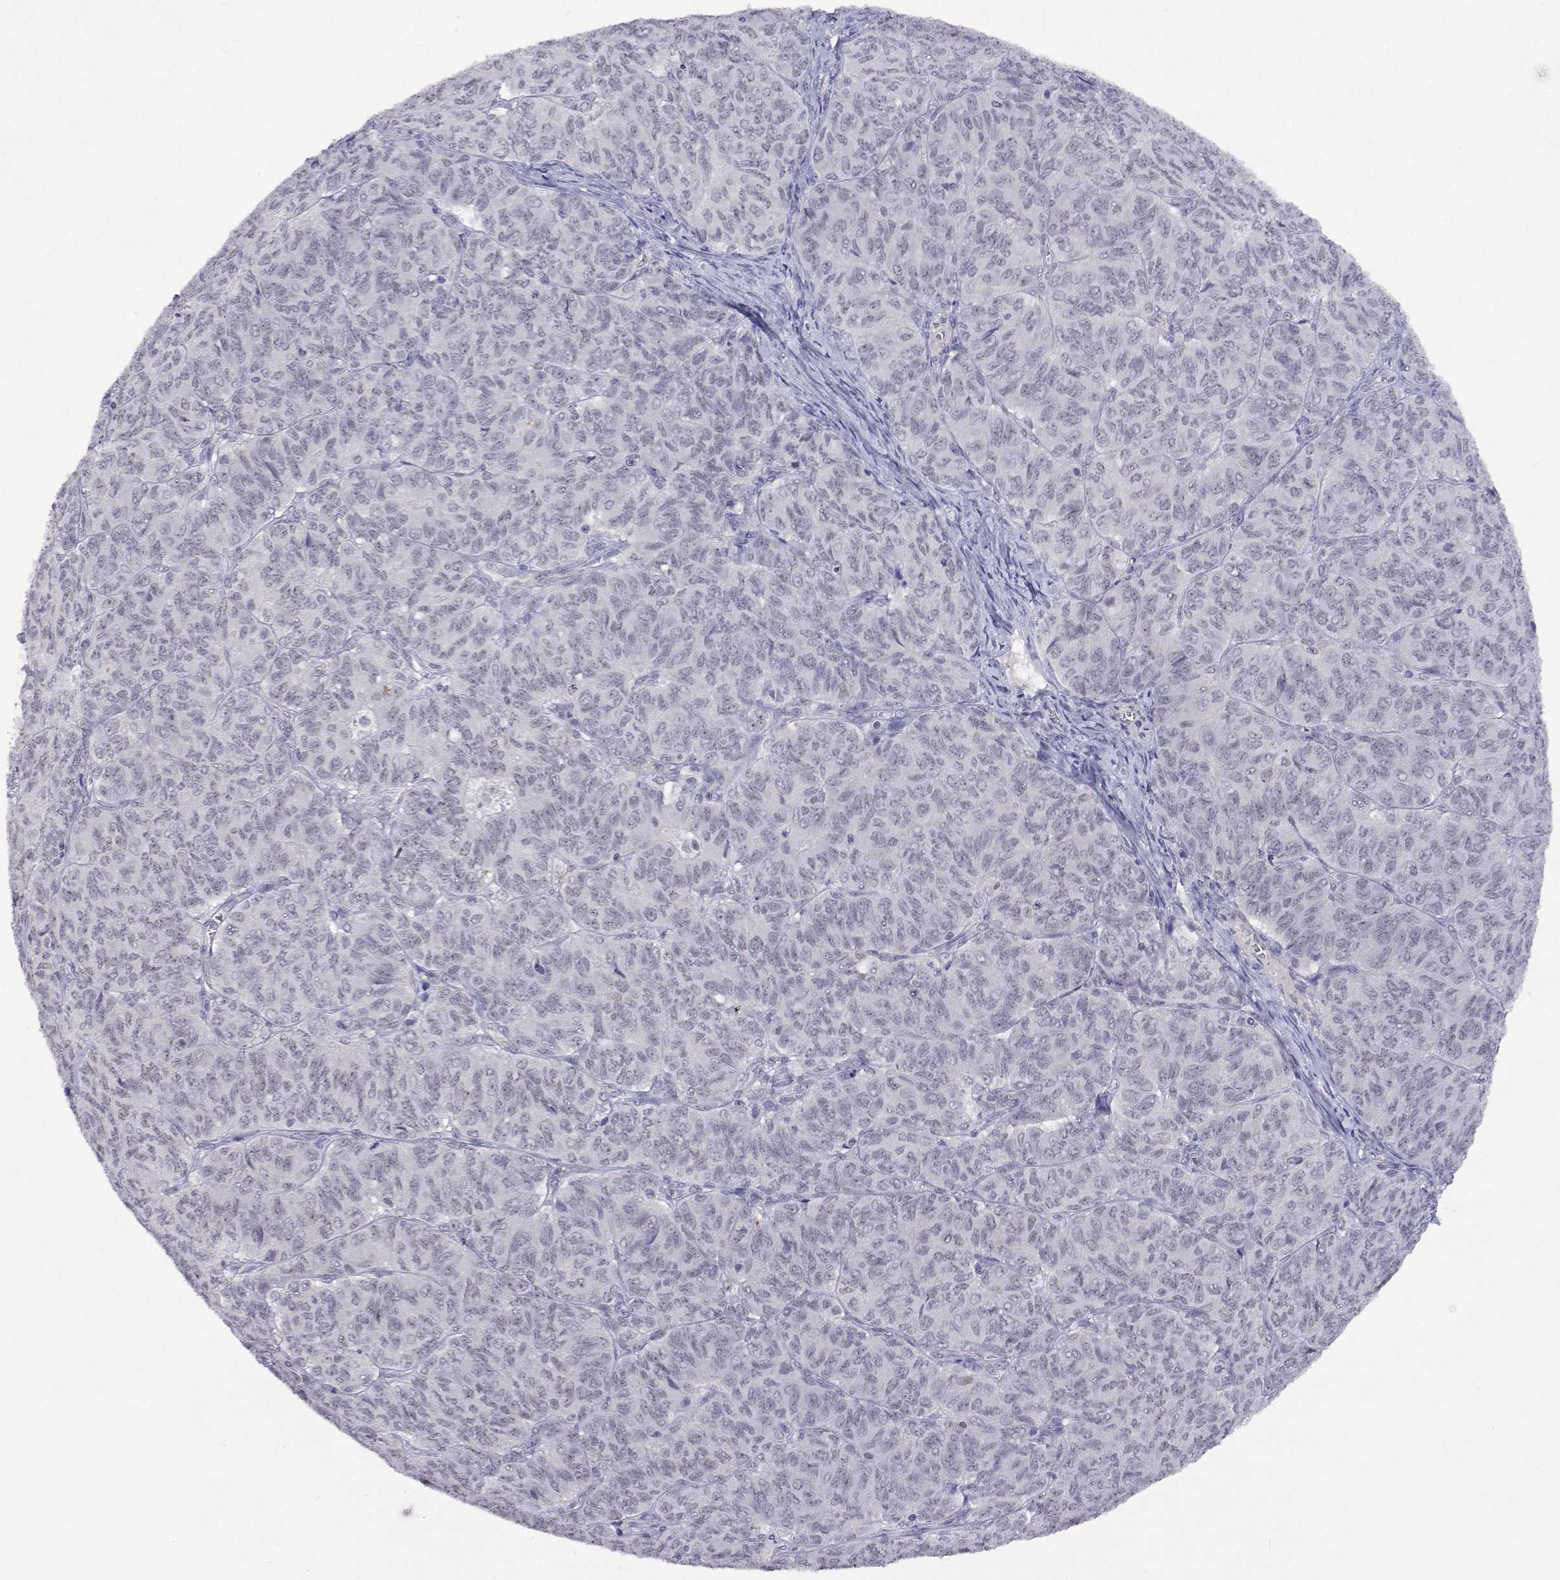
{"staining": {"intensity": "negative", "quantity": "none", "location": "none"}, "tissue": "ovarian cancer", "cell_type": "Tumor cells", "image_type": "cancer", "snomed": [{"axis": "morphology", "description": "Carcinoma, endometroid"}, {"axis": "topography", "description": "Ovary"}], "caption": "Tumor cells show no significant protein staining in ovarian endometroid carcinoma.", "gene": "NHP2", "patient": {"sex": "female", "age": 80}}